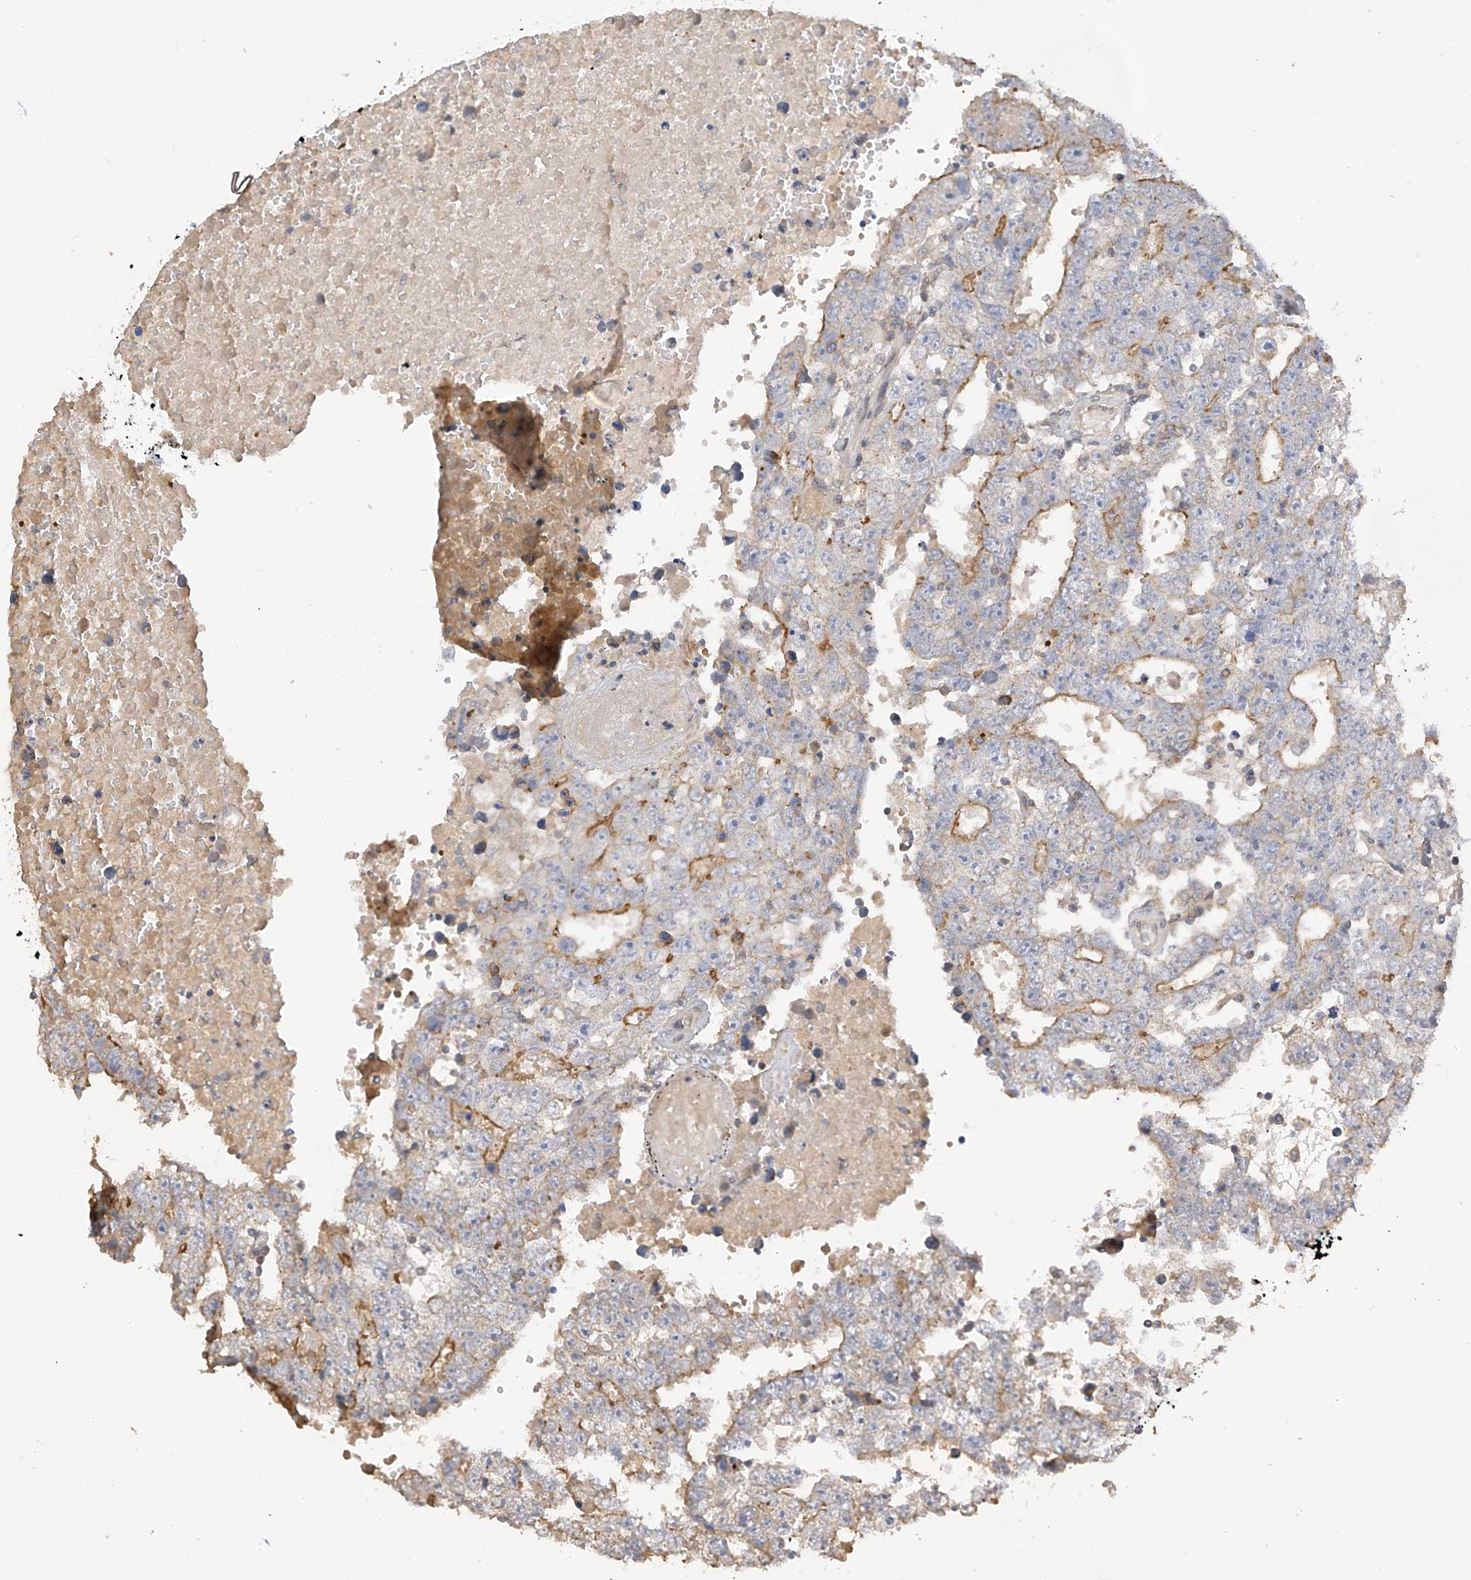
{"staining": {"intensity": "moderate", "quantity": "<25%", "location": "cytoplasmic/membranous"}, "tissue": "testis cancer", "cell_type": "Tumor cells", "image_type": "cancer", "snomed": [{"axis": "morphology", "description": "Carcinoma, Embryonal, NOS"}, {"axis": "topography", "description": "Testis"}], "caption": "A brown stain shows moderate cytoplasmic/membranous positivity of a protein in human testis cancer tumor cells. The protein of interest is shown in brown color, while the nuclei are stained blue.", "gene": "REC8", "patient": {"sex": "male", "age": 25}}